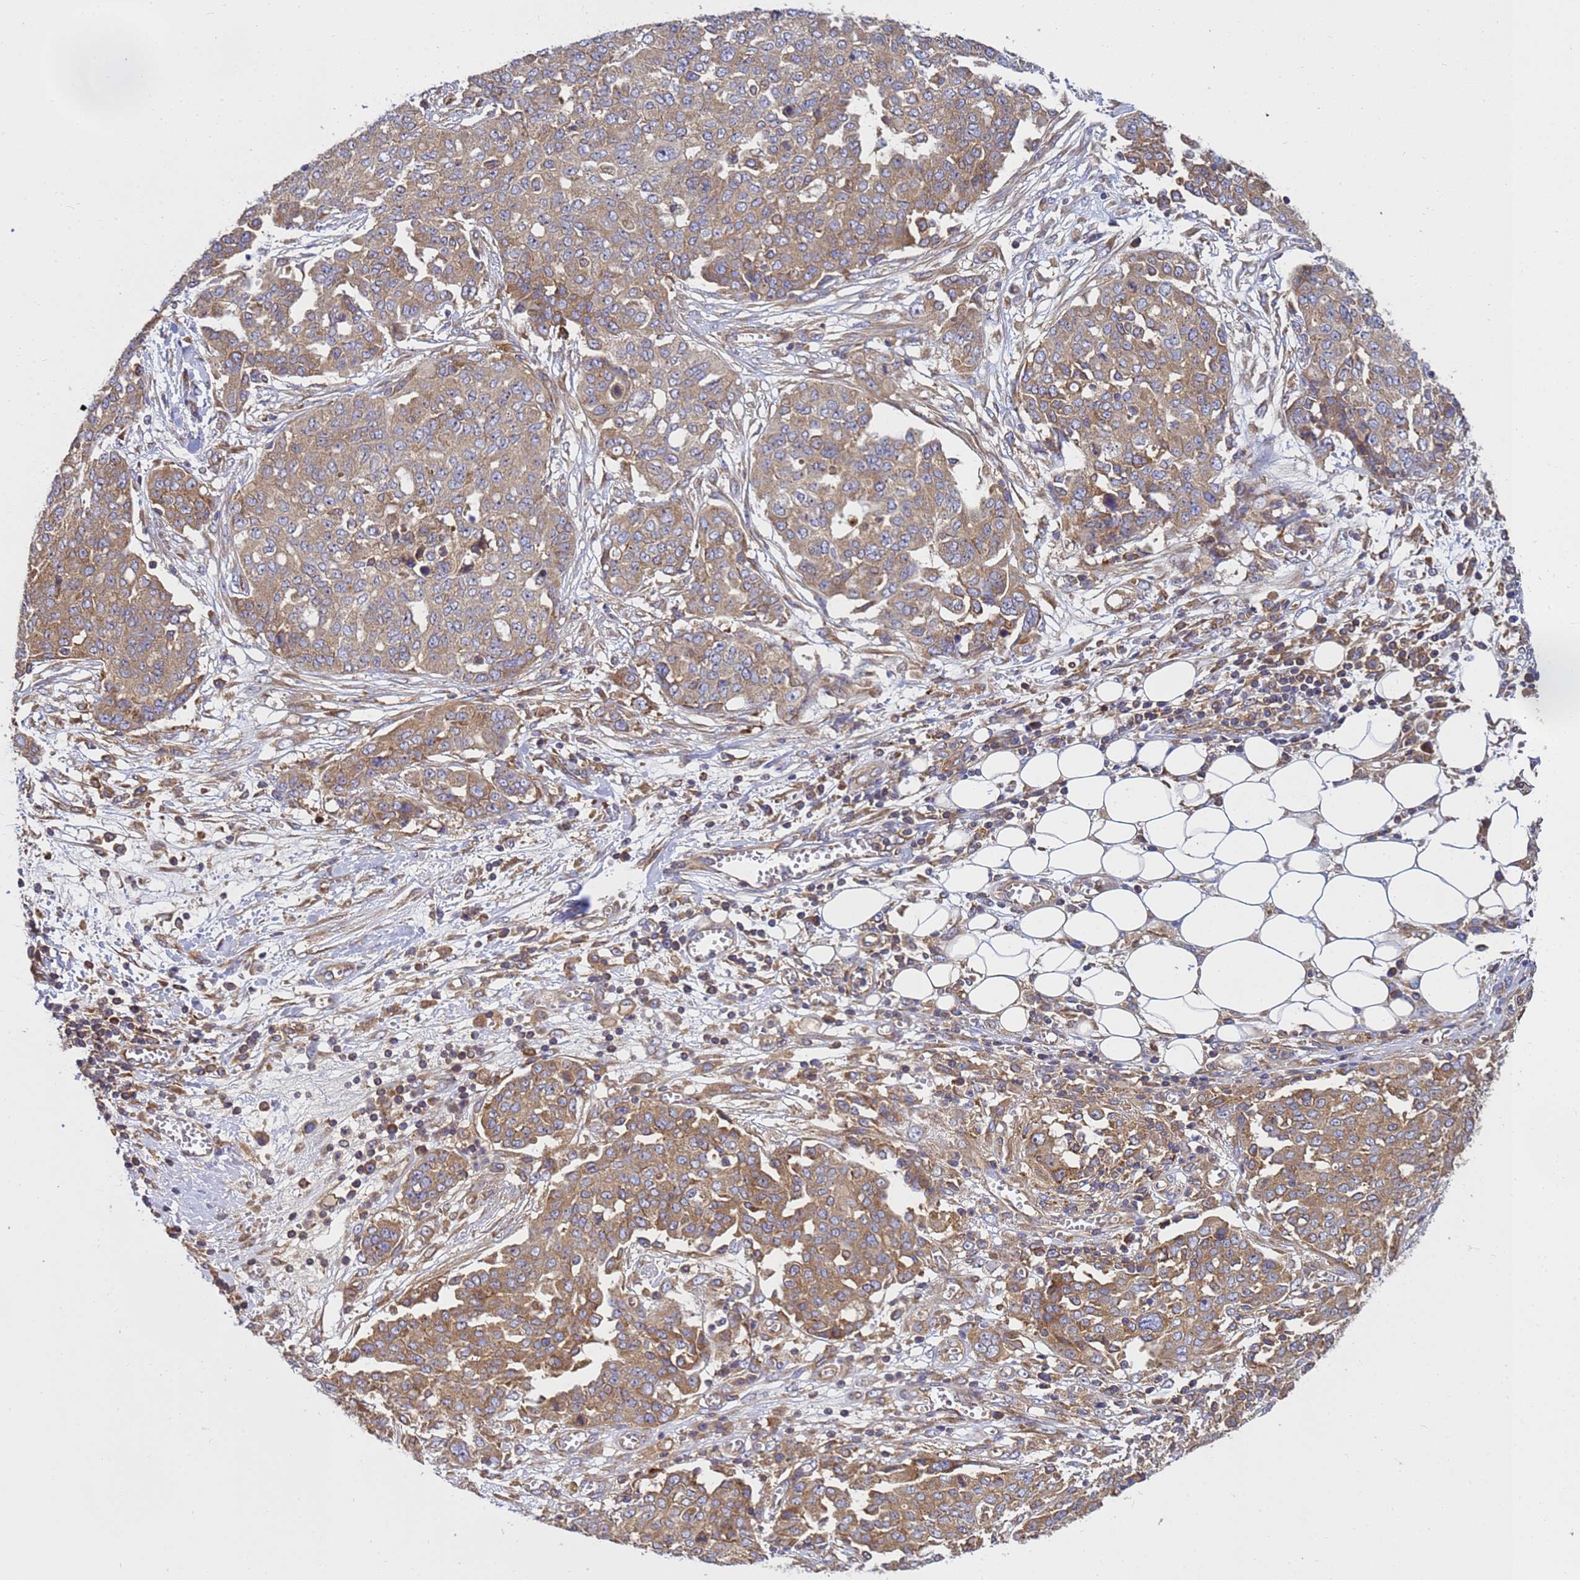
{"staining": {"intensity": "moderate", "quantity": ">75%", "location": "cytoplasmic/membranous"}, "tissue": "ovarian cancer", "cell_type": "Tumor cells", "image_type": "cancer", "snomed": [{"axis": "morphology", "description": "Cystadenocarcinoma, serous, NOS"}, {"axis": "topography", "description": "Soft tissue"}, {"axis": "topography", "description": "Ovary"}], "caption": "Immunohistochemical staining of serous cystadenocarcinoma (ovarian) displays medium levels of moderate cytoplasmic/membranous positivity in approximately >75% of tumor cells. (IHC, brightfield microscopy, high magnification).", "gene": "BECN1", "patient": {"sex": "female", "age": 57}}